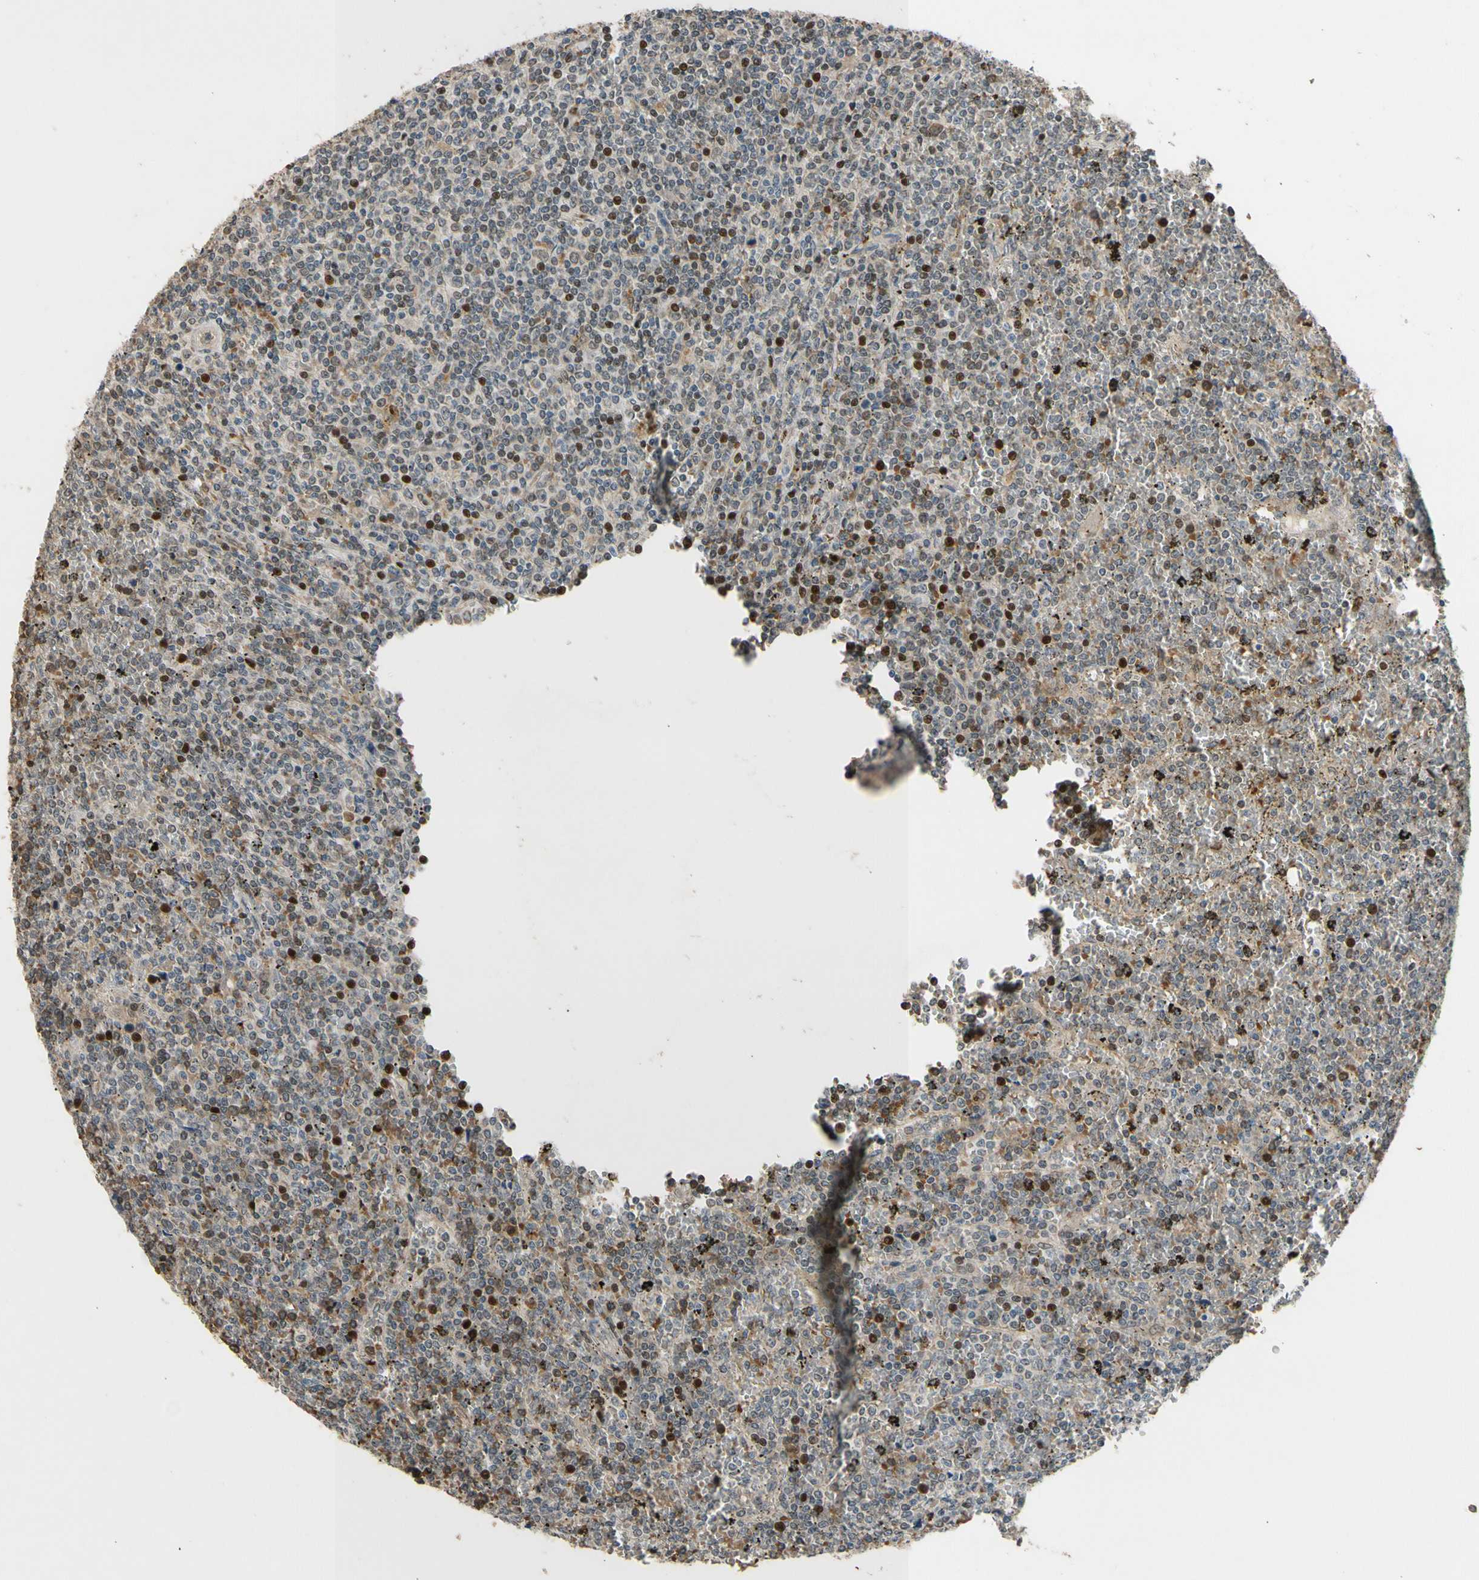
{"staining": {"intensity": "moderate", "quantity": "25%-75%", "location": "nuclear"}, "tissue": "lymphoma", "cell_type": "Tumor cells", "image_type": "cancer", "snomed": [{"axis": "morphology", "description": "Malignant lymphoma, non-Hodgkin's type, Low grade"}, {"axis": "topography", "description": "Spleen"}], "caption": "Moderate nuclear expression for a protein is seen in approximately 25%-75% of tumor cells of lymphoma using IHC.", "gene": "ZNF184", "patient": {"sex": "female", "age": 19}}